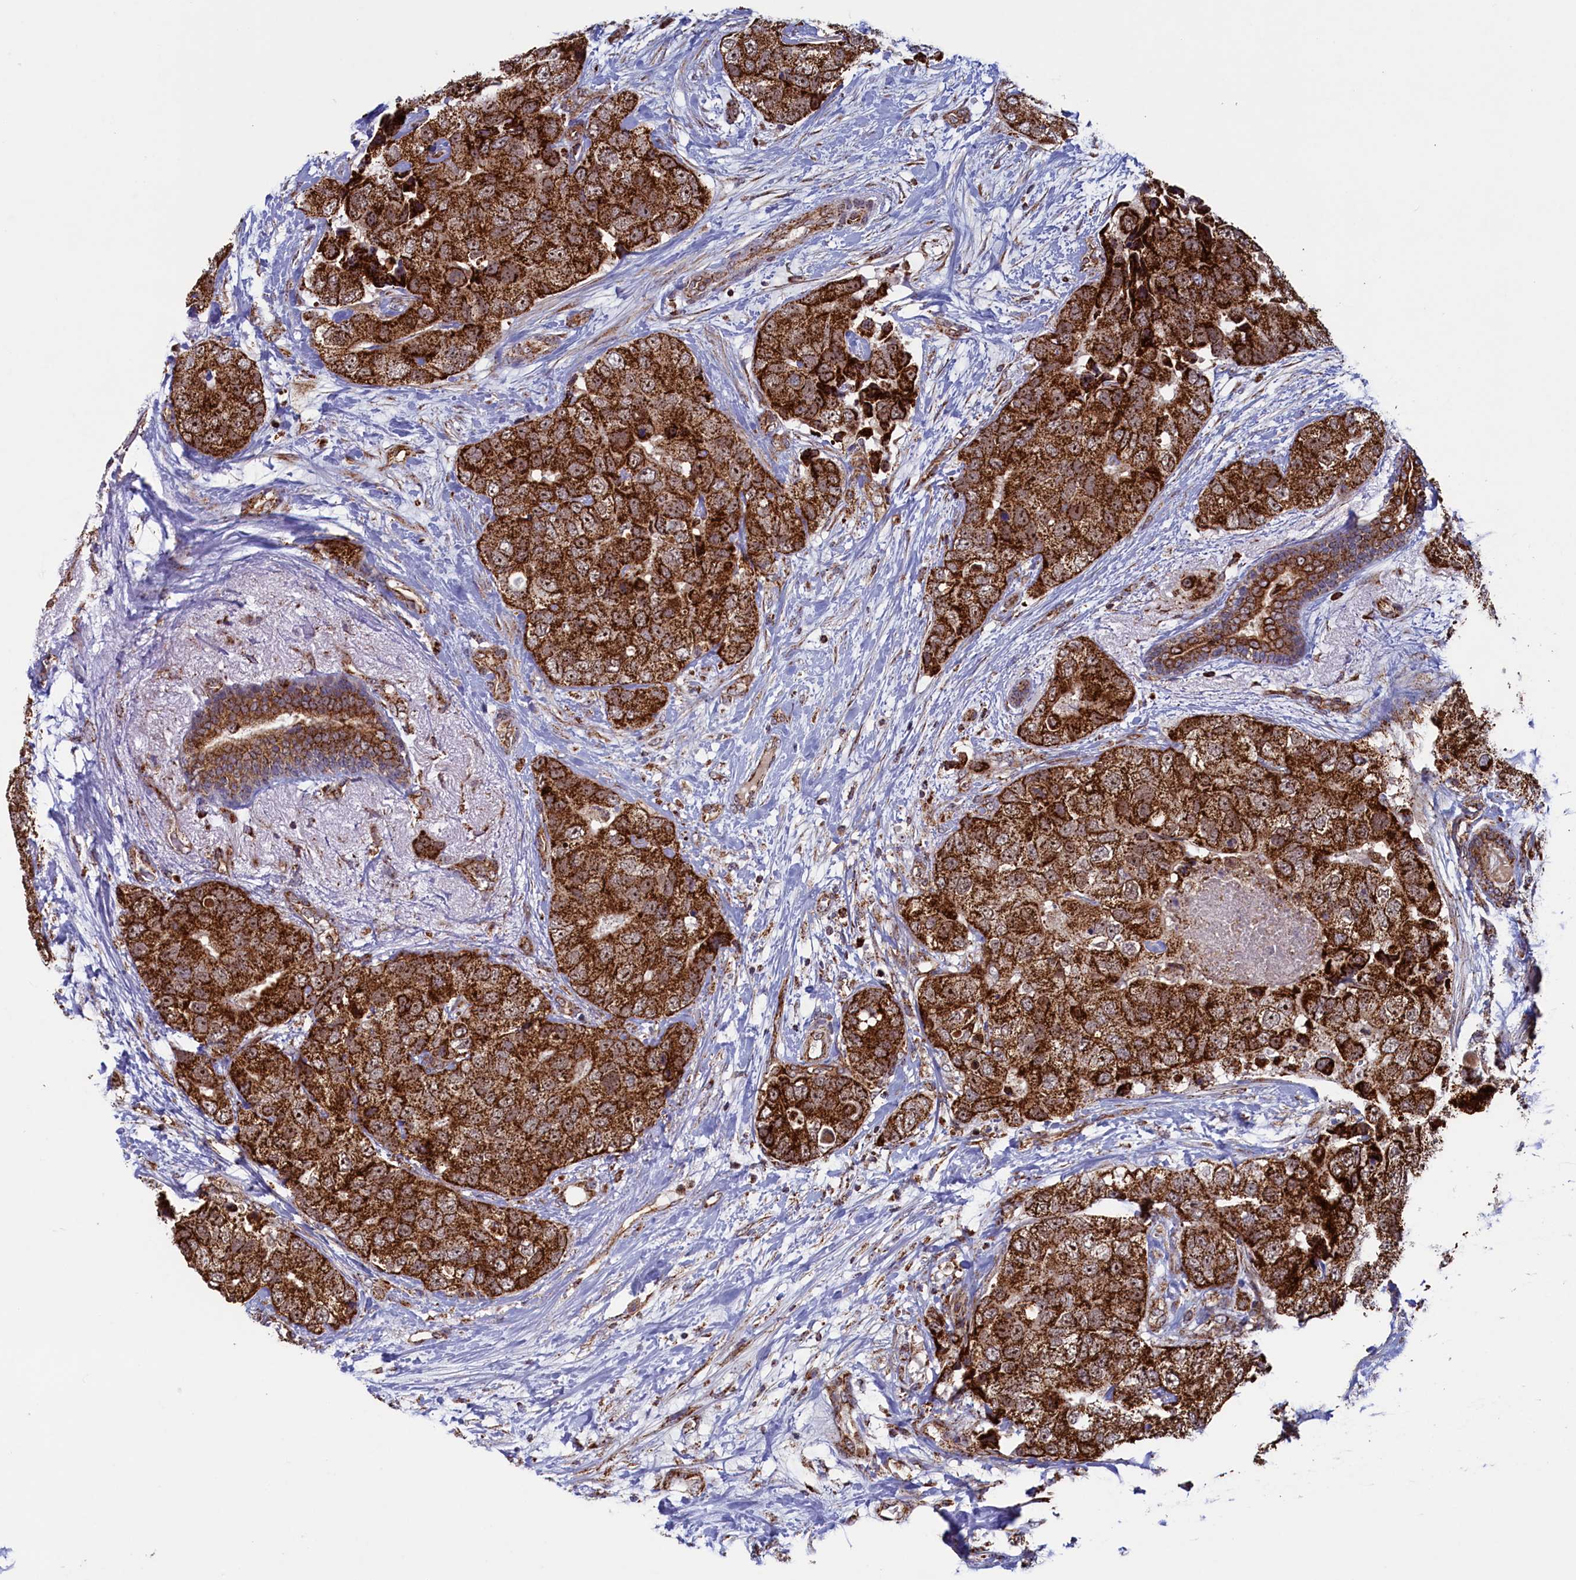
{"staining": {"intensity": "strong", "quantity": ">75%", "location": "cytoplasmic/membranous,nuclear"}, "tissue": "breast cancer", "cell_type": "Tumor cells", "image_type": "cancer", "snomed": [{"axis": "morphology", "description": "Duct carcinoma"}, {"axis": "topography", "description": "Breast"}], "caption": "A brown stain labels strong cytoplasmic/membranous and nuclear positivity of a protein in human breast cancer tumor cells. (Brightfield microscopy of DAB IHC at high magnification).", "gene": "UBE3B", "patient": {"sex": "female", "age": 62}}